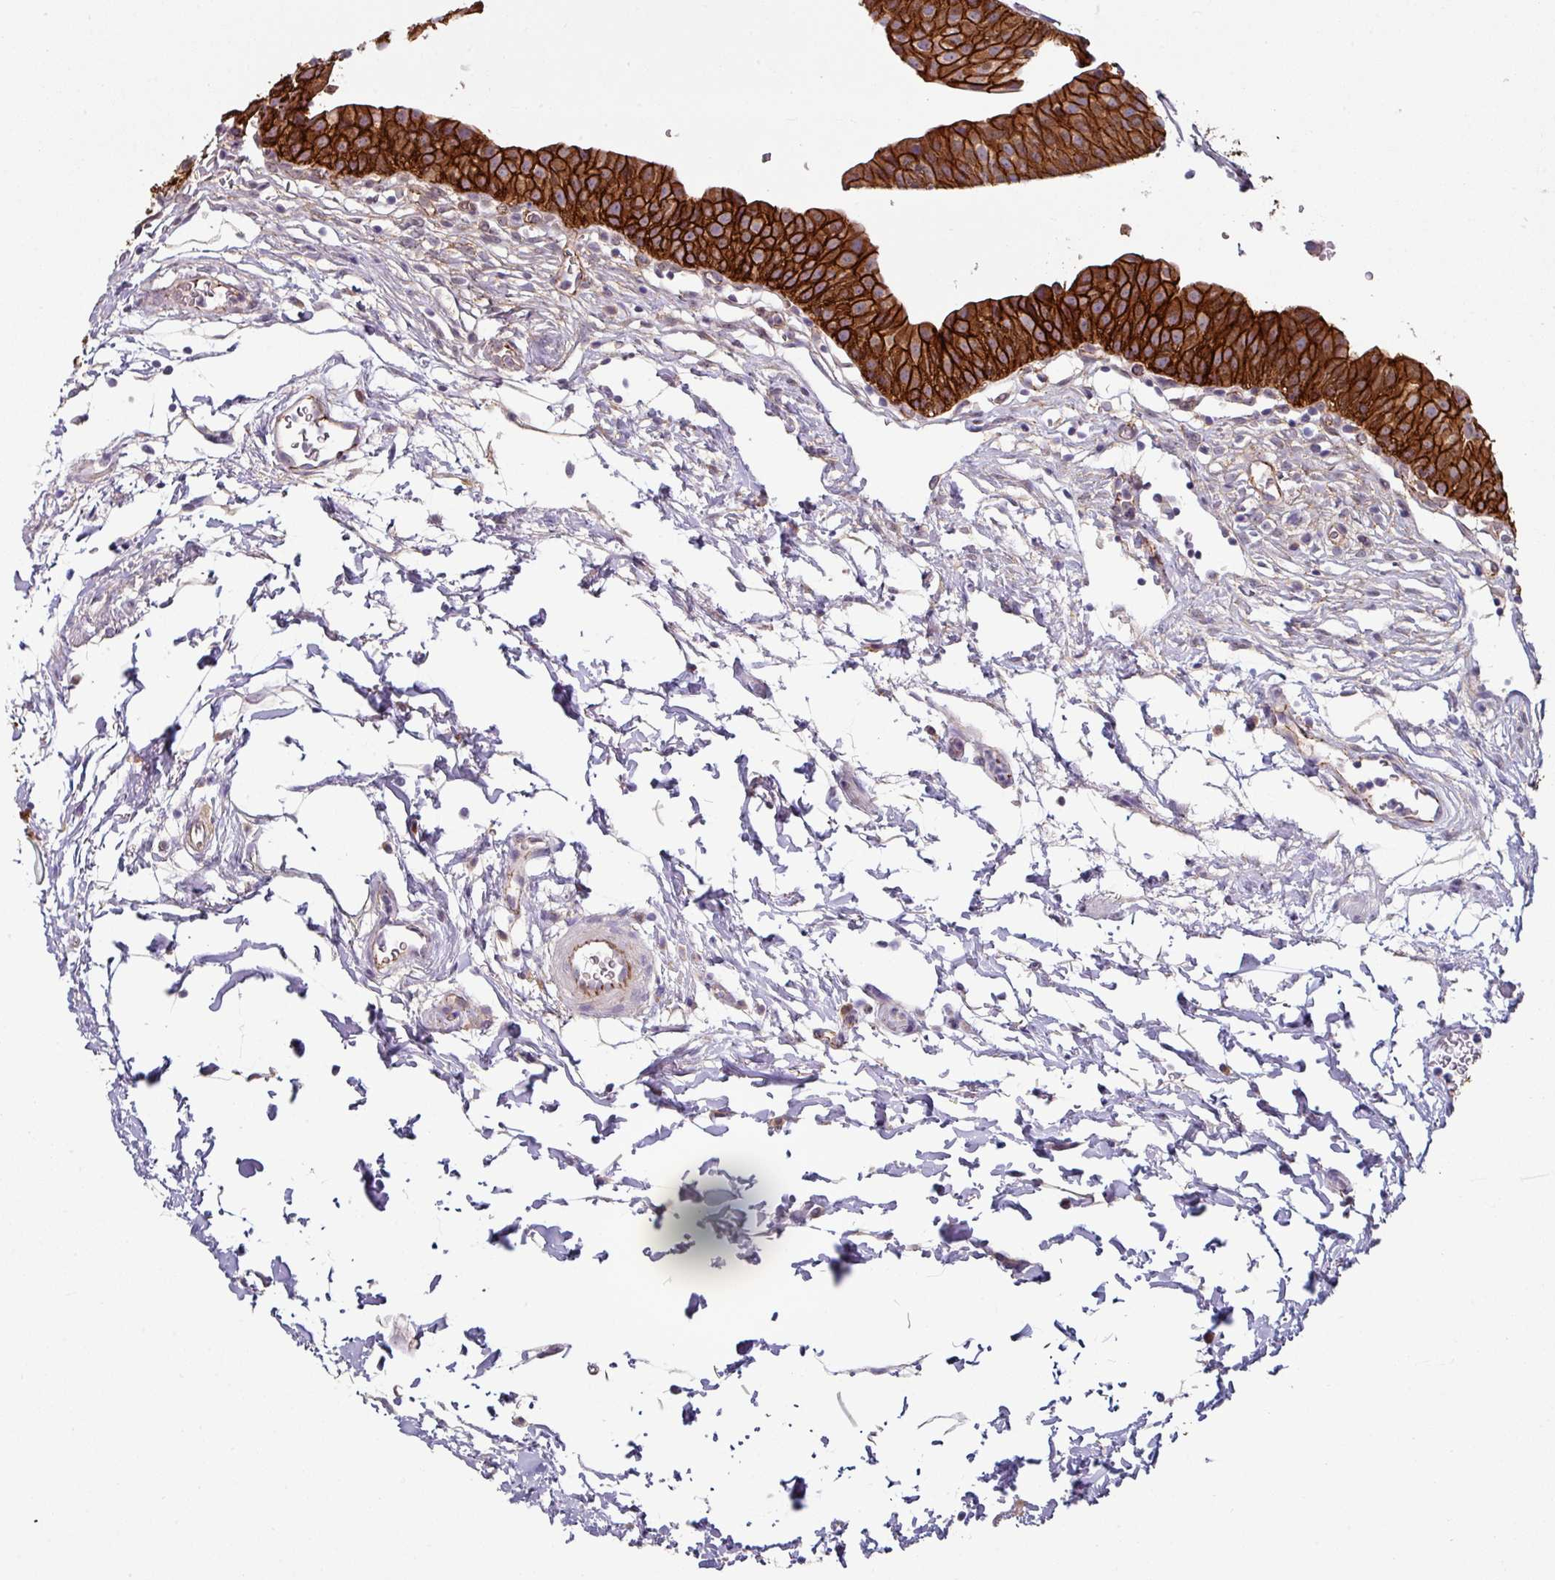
{"staining": {"intensity": "strong", "quantity": ">75%", "location": "cytoplasmic/membranous"}, "tissue": "urinary bladder", "cell_type": "Urothelial cells", "image_type": "normal", "snomed": [{"axis": "morphology", "description": "Normal tissue, NOS"}, {"axis": "topography", "description": "Urinary bladder"}, {"axis": "topography", "description": "Peripheral nerve tissue"}], "caption": "Urothelial cells show high levels of strong cytoplasmic/membranous positivity in about >75% of cells in benign human urinary bladder. (Brightfield microscopy of DAB IHC at high magnification).", "gene": "JUP", "patient": {"sex": "male", "age": 55}}